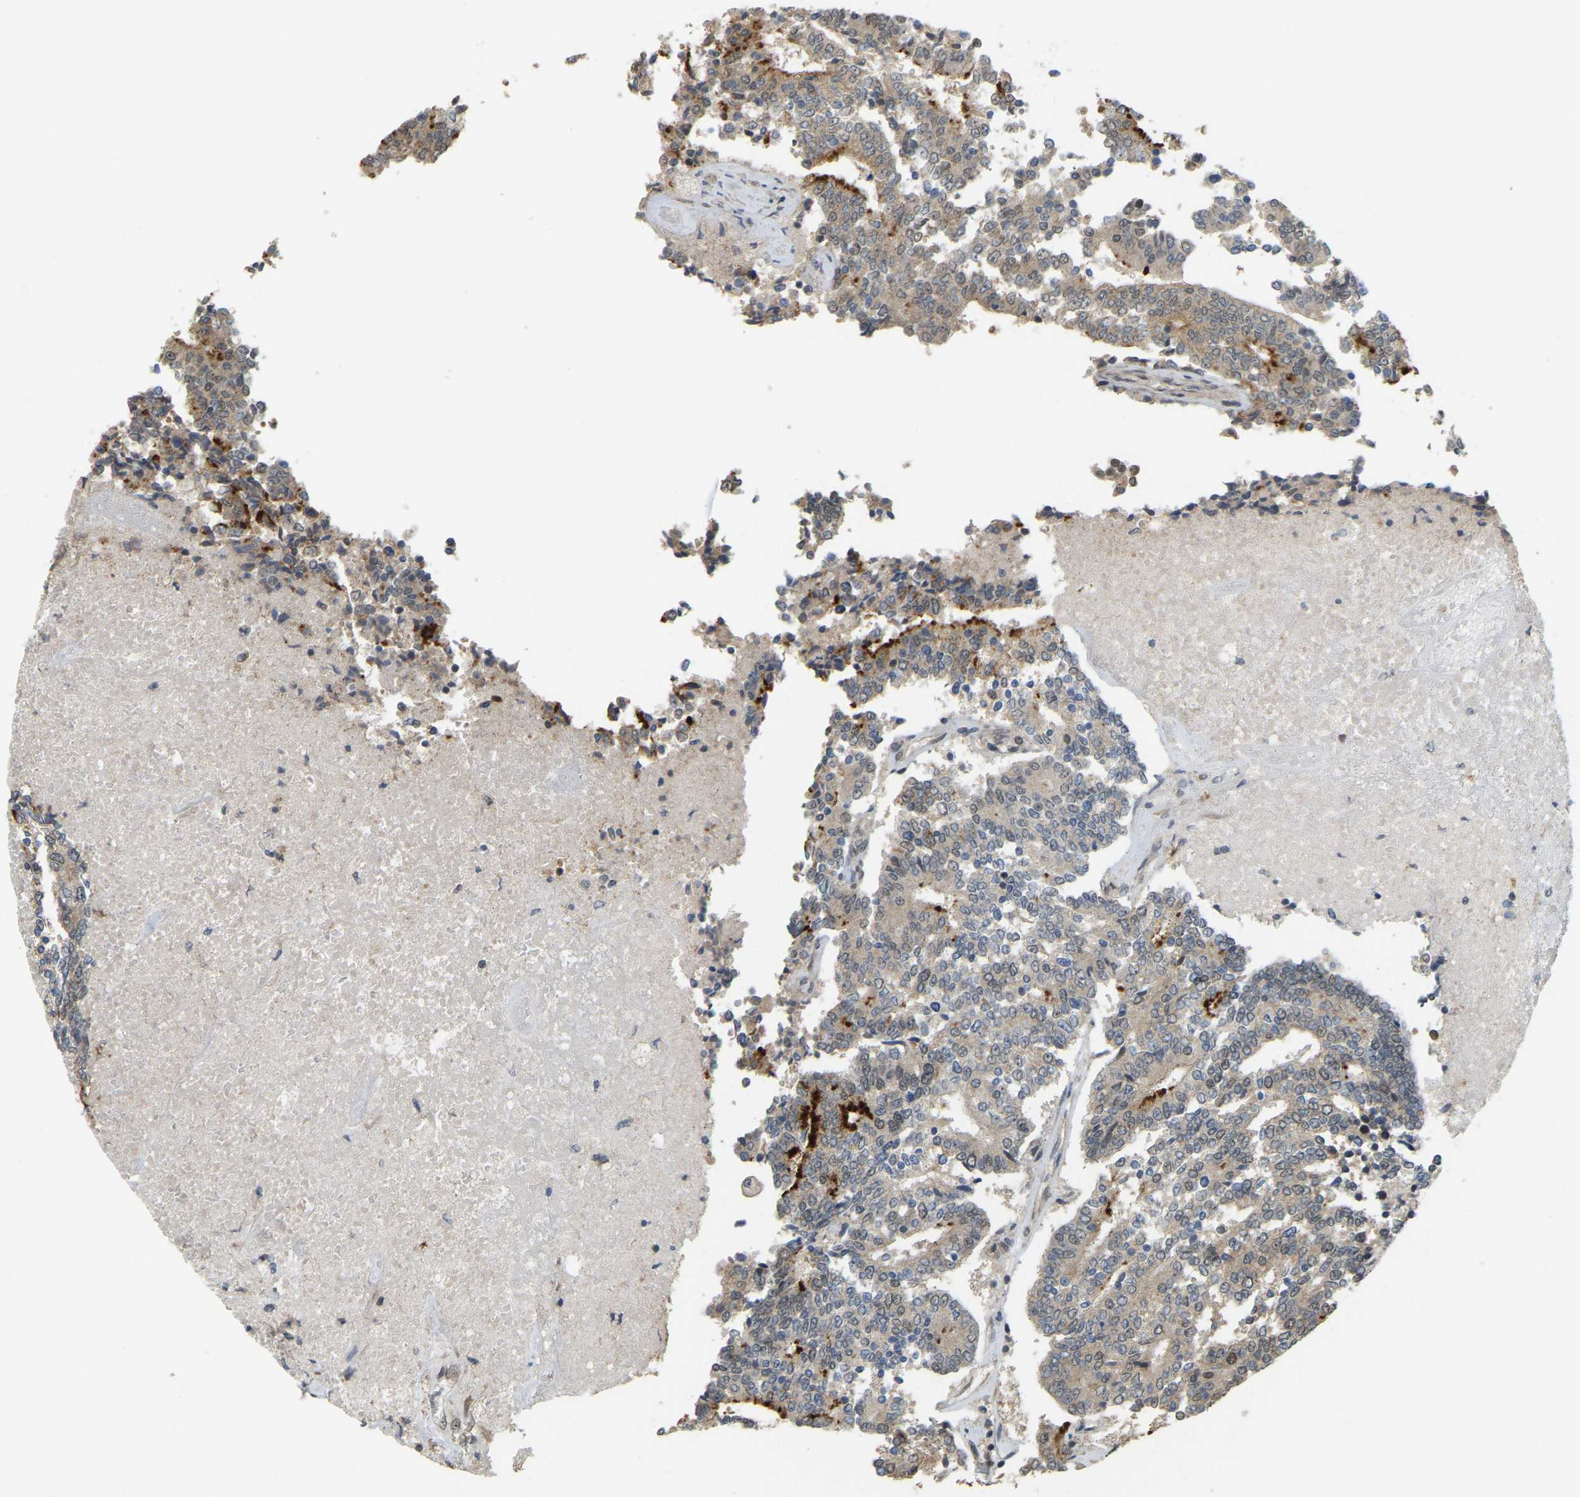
{"staining": {"intensity": "strong", "quantity": "<25%", "location": "cytoplasmic/membranous"}, "tissue": "prostate cancer", "cell_type": "Tumor cells", "image_type": "cancer", "snomed": [{"axis": "morphology", "description": "Normal tissue, NOS"}, {"axis": "morphology", "description": "Adenocarcinoma, High grade"}, {"axis": "topography", "description": "Prostate"}, {"axis": "topography", "description": "Seminal veicle"}], "caption": "Tumor cells exhibit medium levels of strong cytoplasmic/membranous positivity in about <25% of cells in prostate cancer.", "gene": "BRF2", "patient": {"sex": "male", "age": 55}}